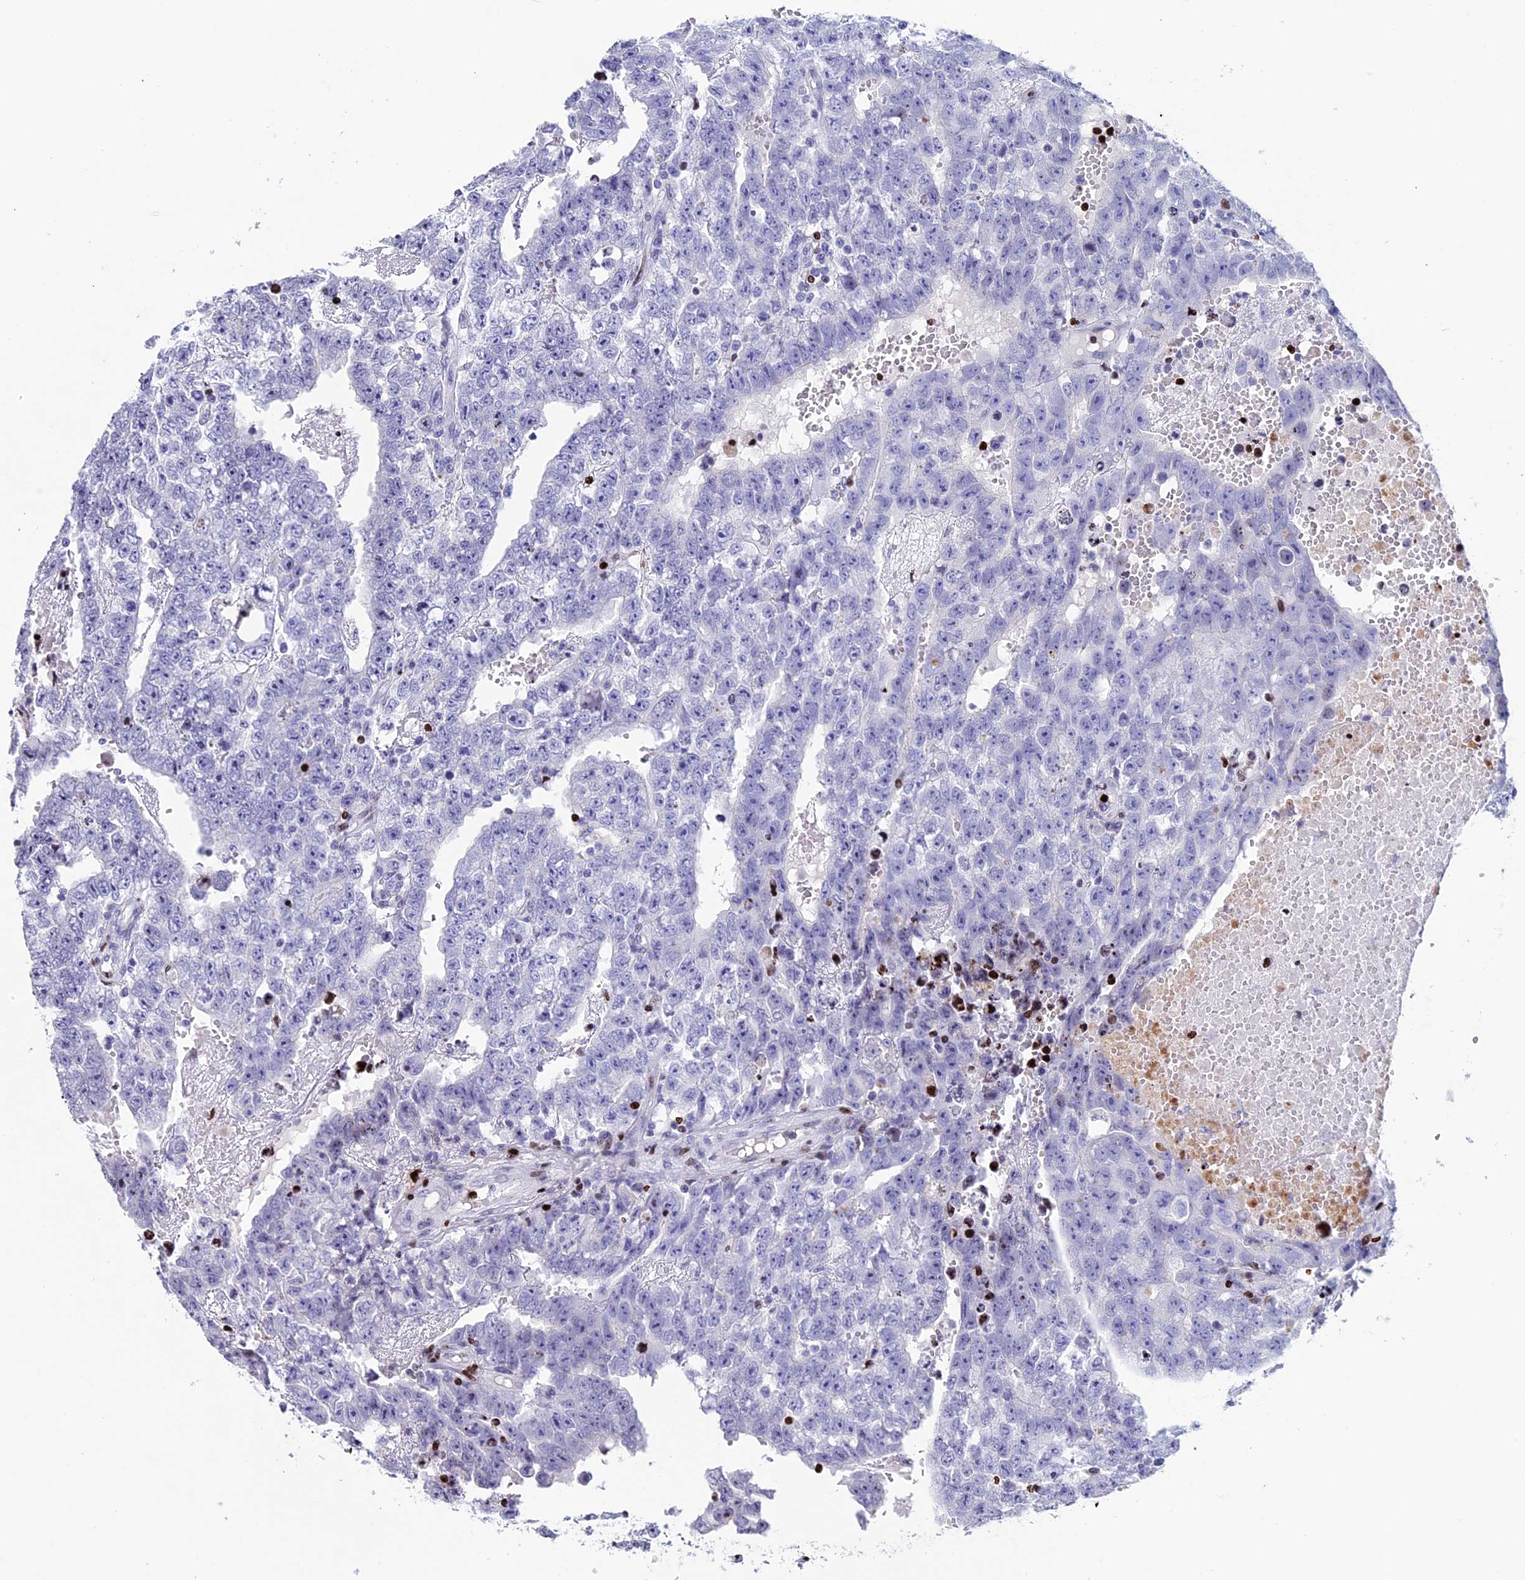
{"staining": {"intensity": "negative", "quantity": "none", "location": "none"}, "tissue": "testis cancer", "cell_type": "Tumor cells", "image_type": "cancer", "snomed": [{"axis": "morphology", "description": "Carcinoma, Embryonal, NOS"}, {"axis": "topography", "description": "Testis"}], "caption": "An IHC image of testis embryonal carcinoma is shown. There is no staining in tumor cells of testis embryonal carcinoma. Nuclei are stained in blue.", "gene": "BTBD3", "patient": {"sex": "male", "age": 25}}